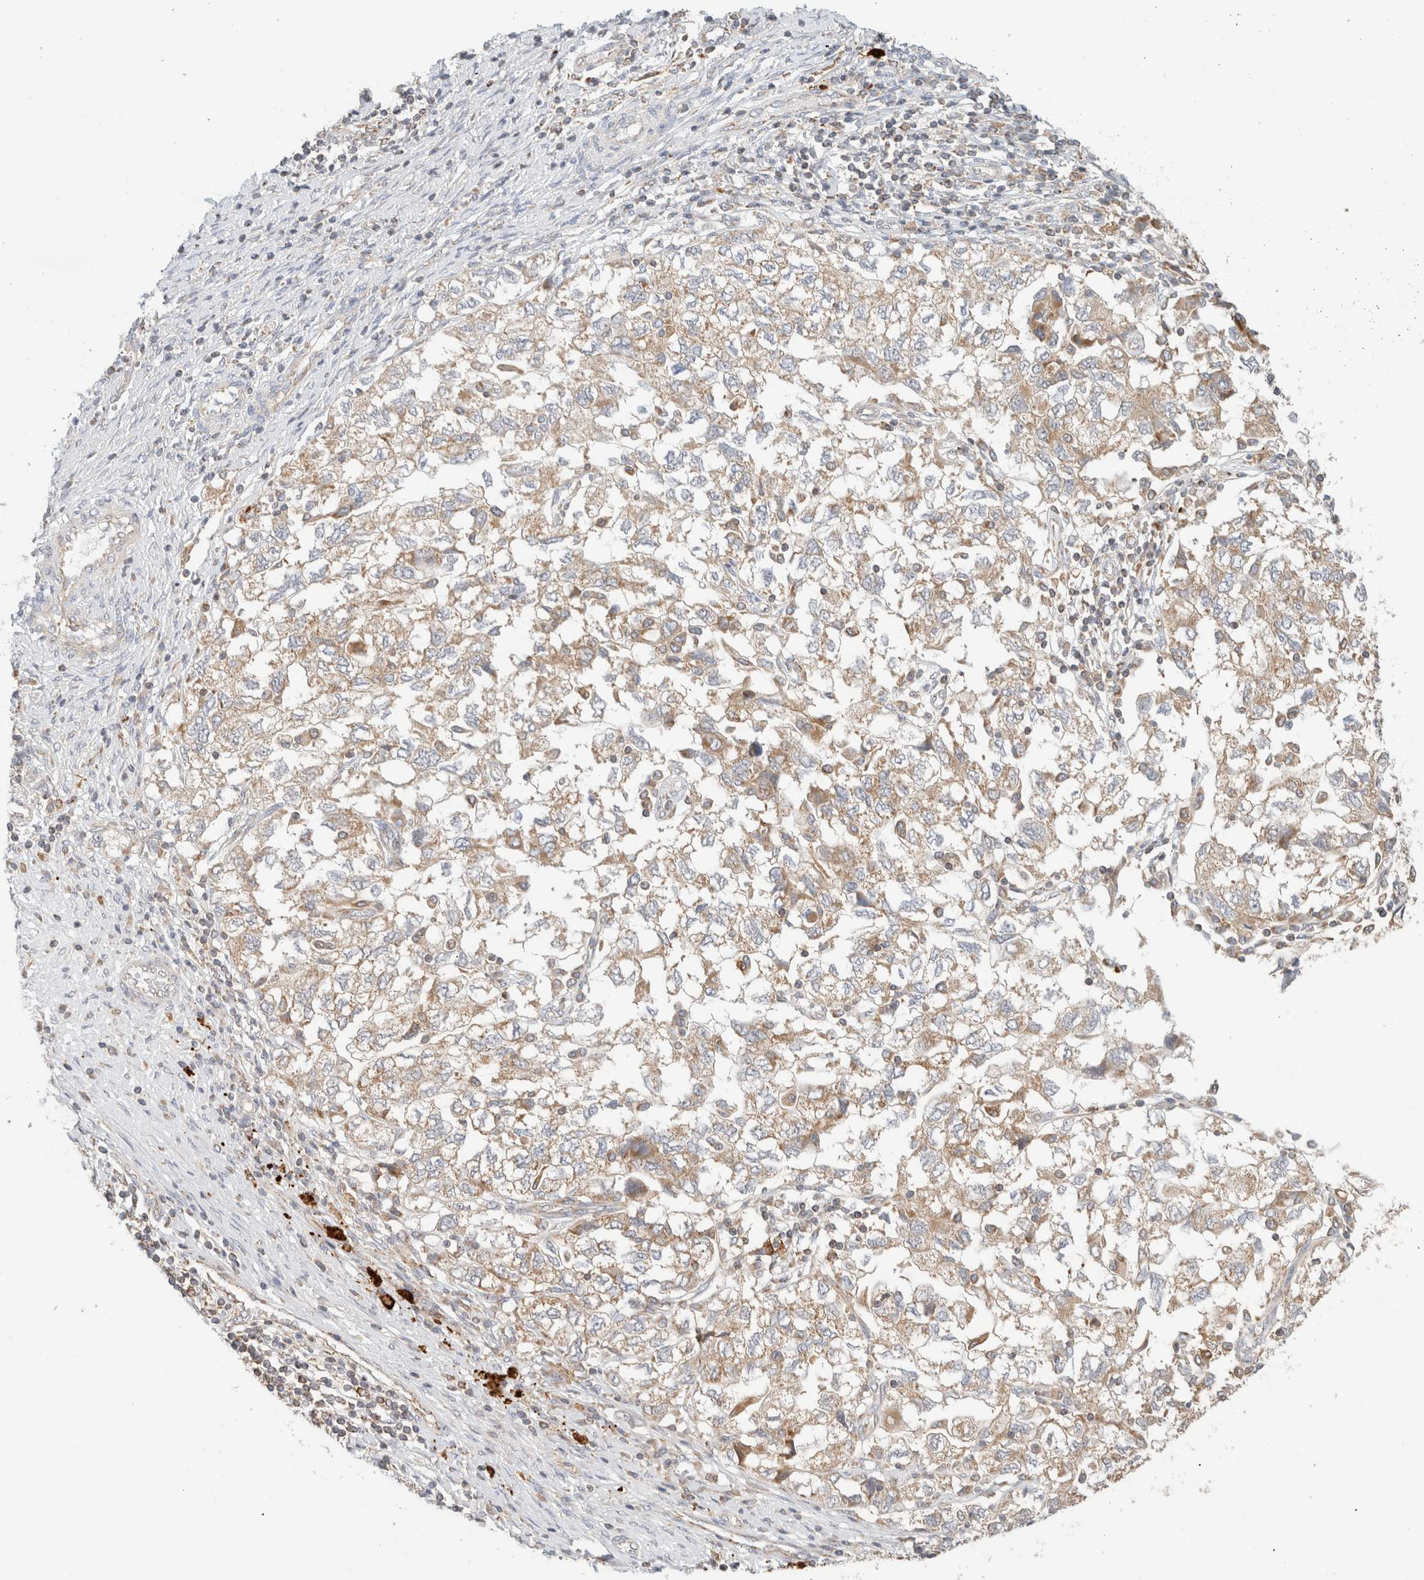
{"staining": {"intensity": "moderate", "quantity": ">75%", "location": "cytoplasmic/membranous"}, "tissue": "ovarian cancer", "cell_type": "Tumor cells", "image_type": "cancer", "snomed": [{"axis": "morphology", "description": "Carcinoma, NOS"}, {"axis": "morphology", "description": "Cystadenocarcinoma, serous, NOS"}, {"axis": "topography", "description": "Ovary"}], "caption": "About >75% of tumor cells in ovarian cancer exhibit moderate cytoplasmic/membranous protein positivity as visualized by brown immunohistochemical staining.", "gene": "MRM3", "patient": {"sex": "female", "age": 69}}